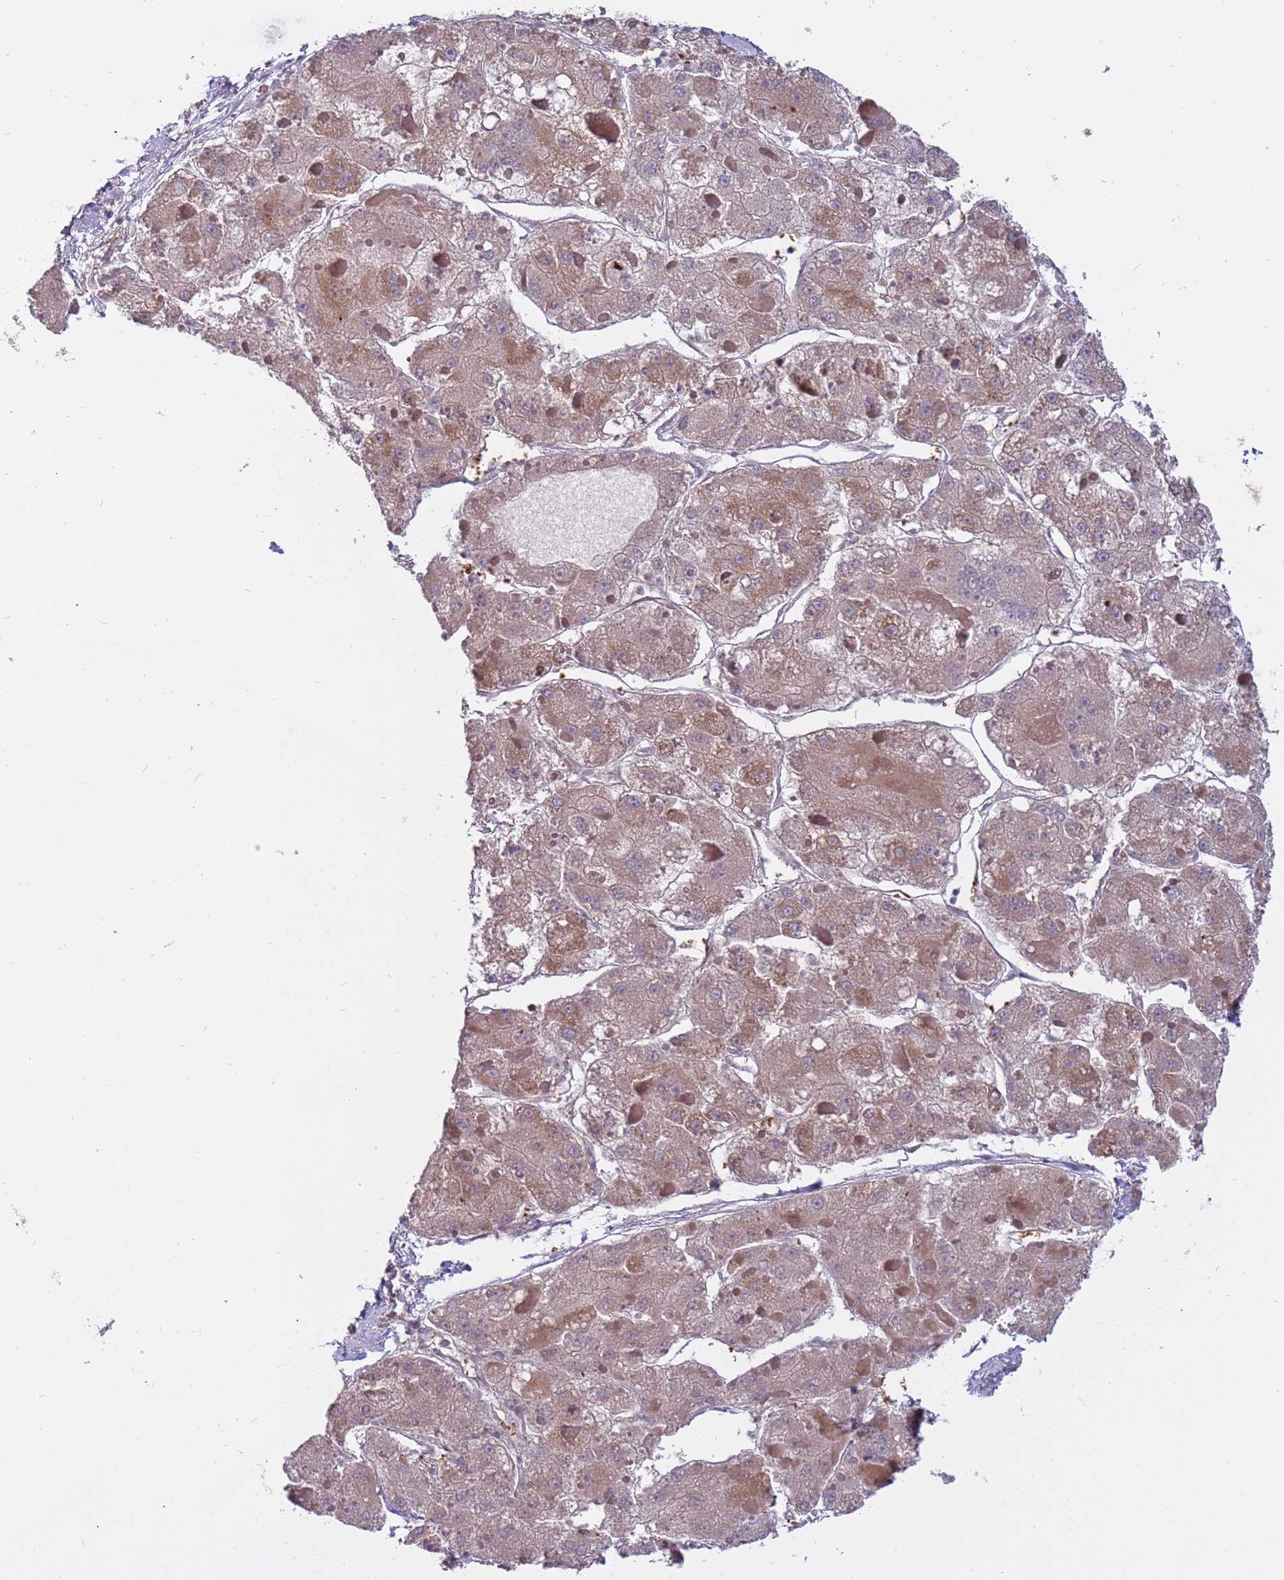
{"staining": {"intensity": "weak", "quantity": ">75%", "location": "cytoplasmic/membranous"}, "tissue": "liver cancer", "cell_type": "Tumor cells", "image_type": "cancer", "snomed": [{"axis": "morphology", "description": "Carcinoma, Hepatocellular, NOS"}, {"axis": "topography", "description": "Liver"}], "caption": "Human liver hepatocellular carcinoma stained for a protein (brown) reveals weak cytoplasmic/membranous positive expression in approximately >75% of tumor cells.", "gene": "RNF181", "patient": {"sex": "female", "age": 73}}